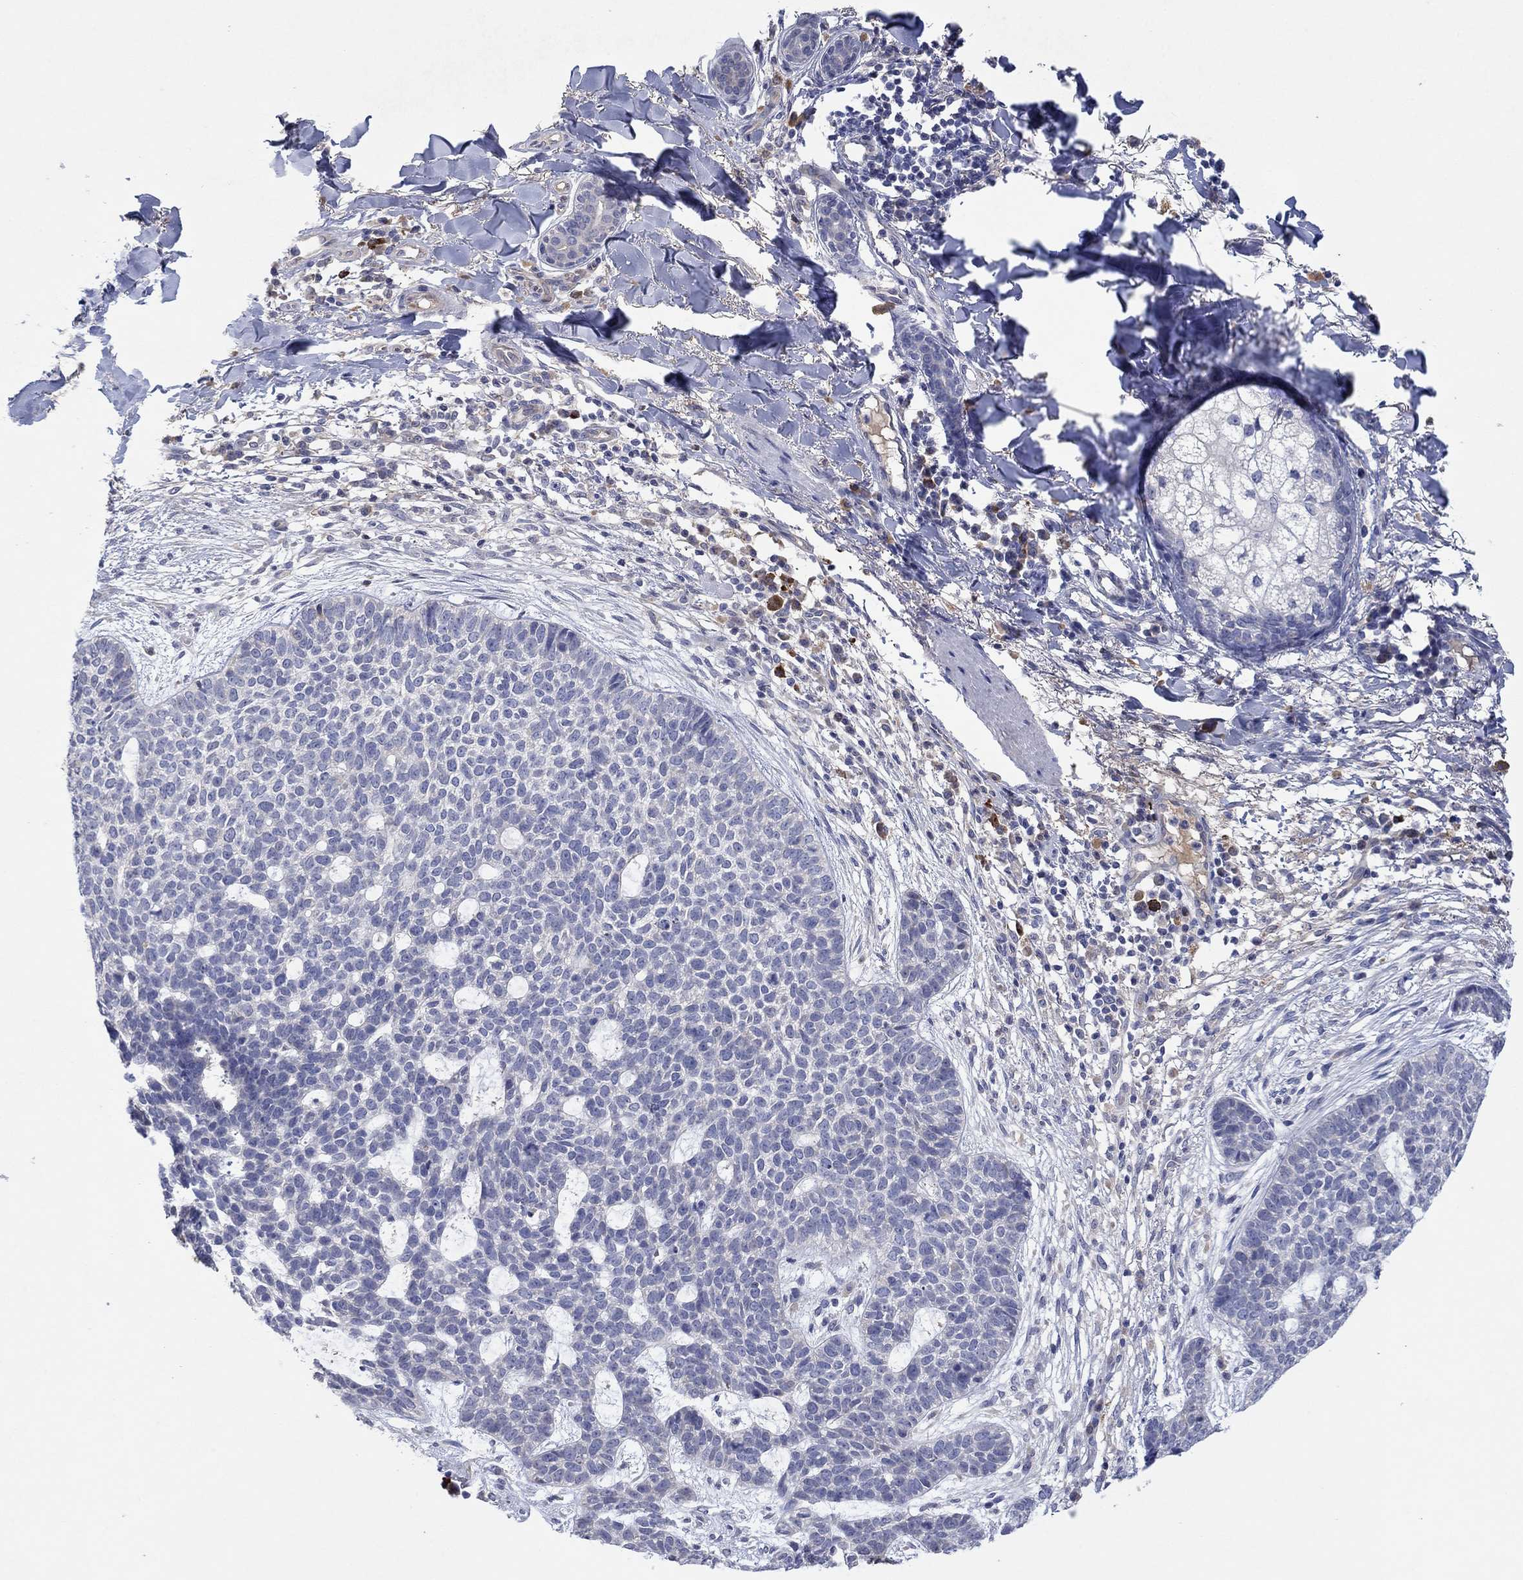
{"staining": {"intensity": "negative", "quantity": "none", "location": "none"}, "tissue": "skin cancer", "cell_type": "Tumor cells", "image_type": "cancer", "snomed": [{"axis": "morphology", "description": "Squamous cell carcinoma, NOS"}, {"axis": "topography", "description": "Skin"}], "caption": "IHC micrograph of skin cancer stained for a protein (brown), which demonstrates no positivity in tumor cells. The staining was performed using DAB to visualize the protein expression in brown, while the nuclei were stained in blue with hematoxylin (Magnification: 20x).", "gene": "PLCL2", "patient": {"sex": "male", "age": 88}}